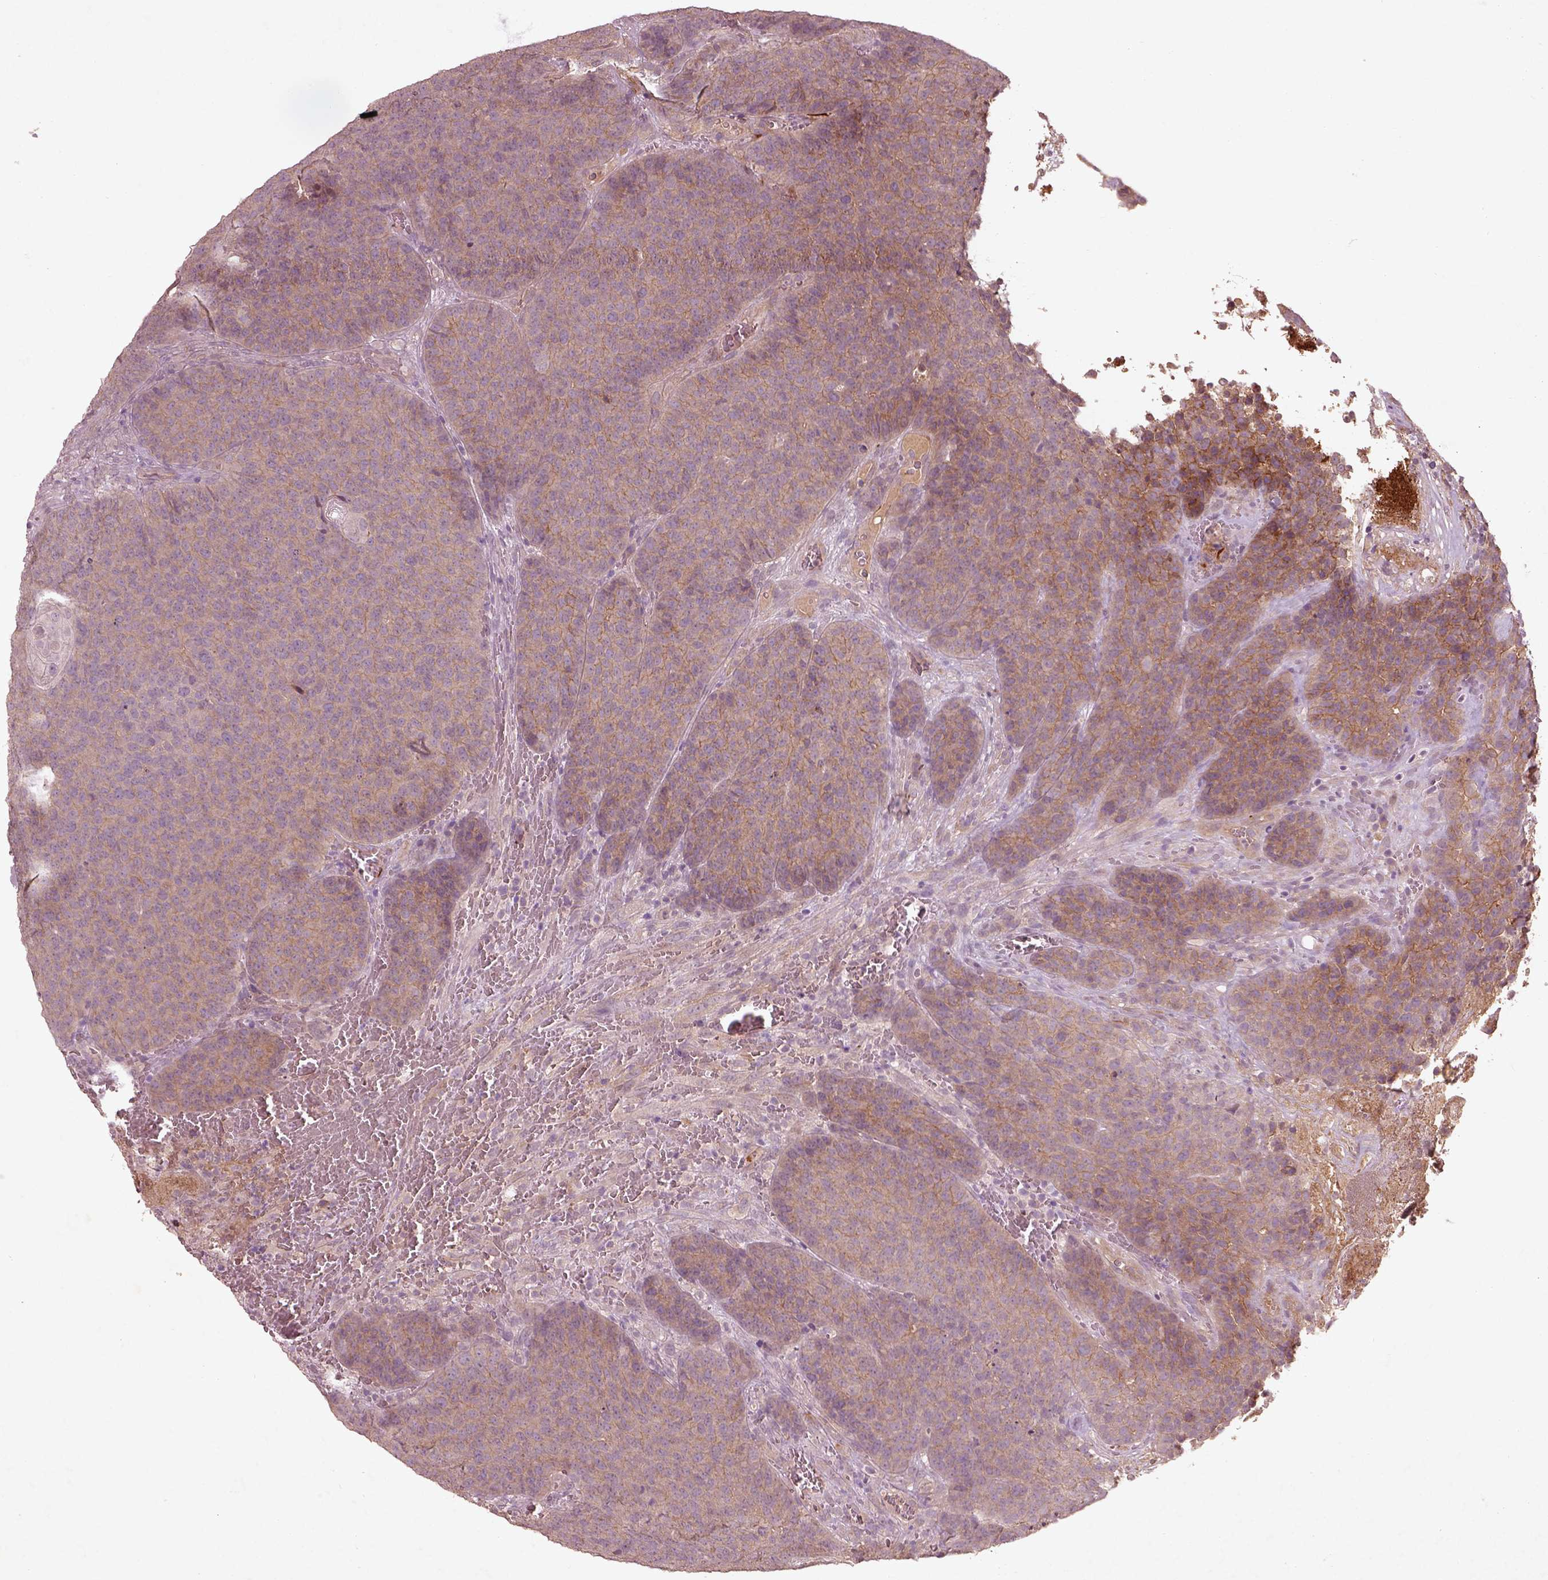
{"staining": {"intensity": "moderate", "quantity": ">75%", "location": "cytoplasmic/membranous"}, "tissue": "urothelial cancer", "cell_type": "Tumor cells", "image_type": "cancer", "snomed": [{"axis": "morphology", "description": "Urothelial carcinoma, Low grade"}, {"axis": "topography", "description": "Urinary bladder"}], "caption": "Approximately >75% of tumor cells in human urothelial cancer demonstrate moderate cytoplasmic/membranous protein expression as visualized by brown immunohistochemical staining.", "gene": "FAM234A", "patient": {"sex": "female", "age": 62}}